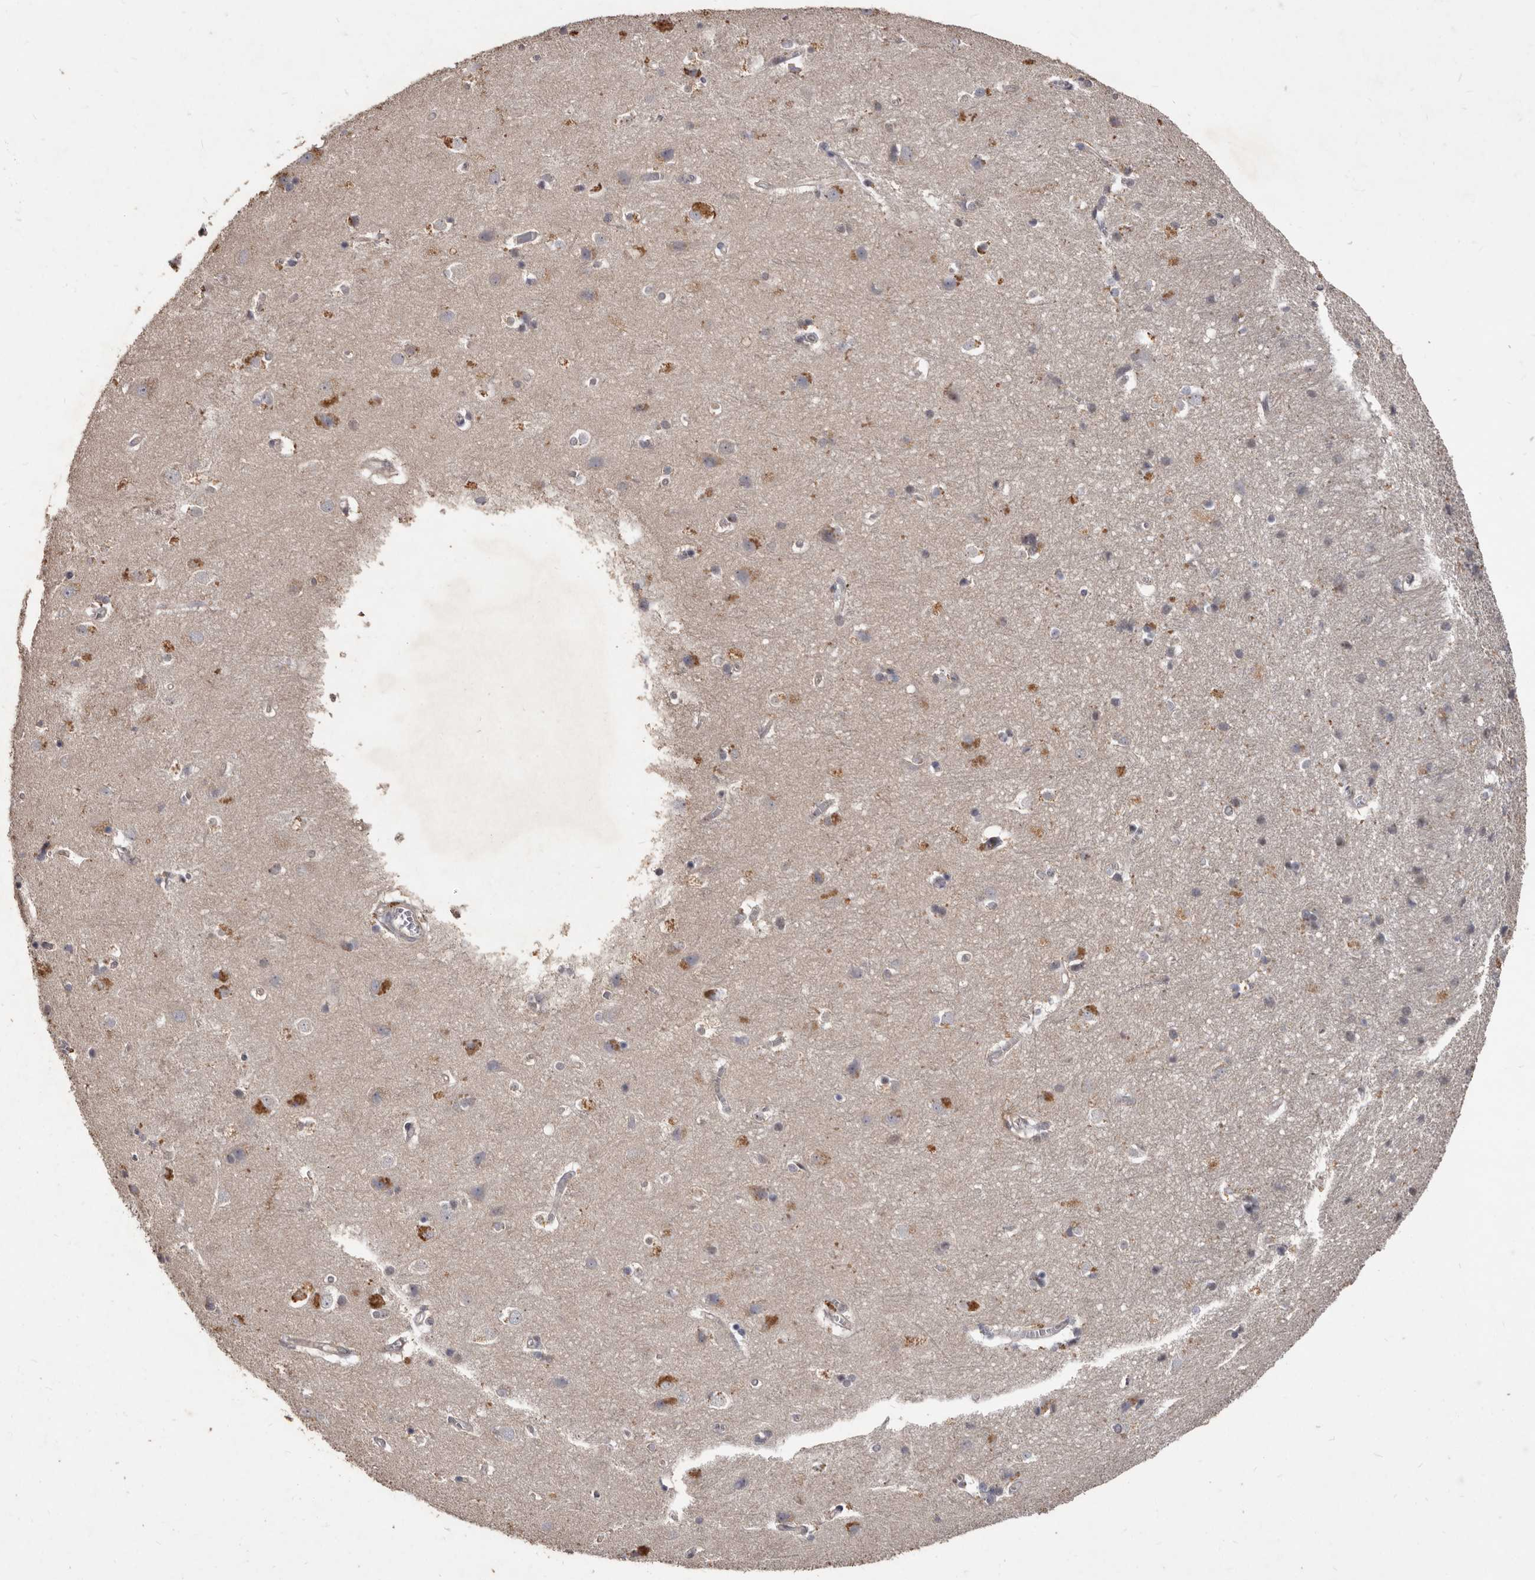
{"staining": {"intensity": "negative", "quantity": "none", "location": "none"}, "tissue": "cerebral cortex", "cell_type": "Endothelial cells", "image_type": "normal", "snomed": [{"axis": "morphology", "description": "Normal tissue, NOS"}, {"axis": "topography", "description": "Cerebral cortex"}], "caption": "High power microscopy histopathology image of an immunohistochemistry (IHC) micrograph of benign cerebral cortex, revealing no significant expression in endothelial cells.", "gene": "ACLY", "patient": {"sex": "male", "age": 54}}